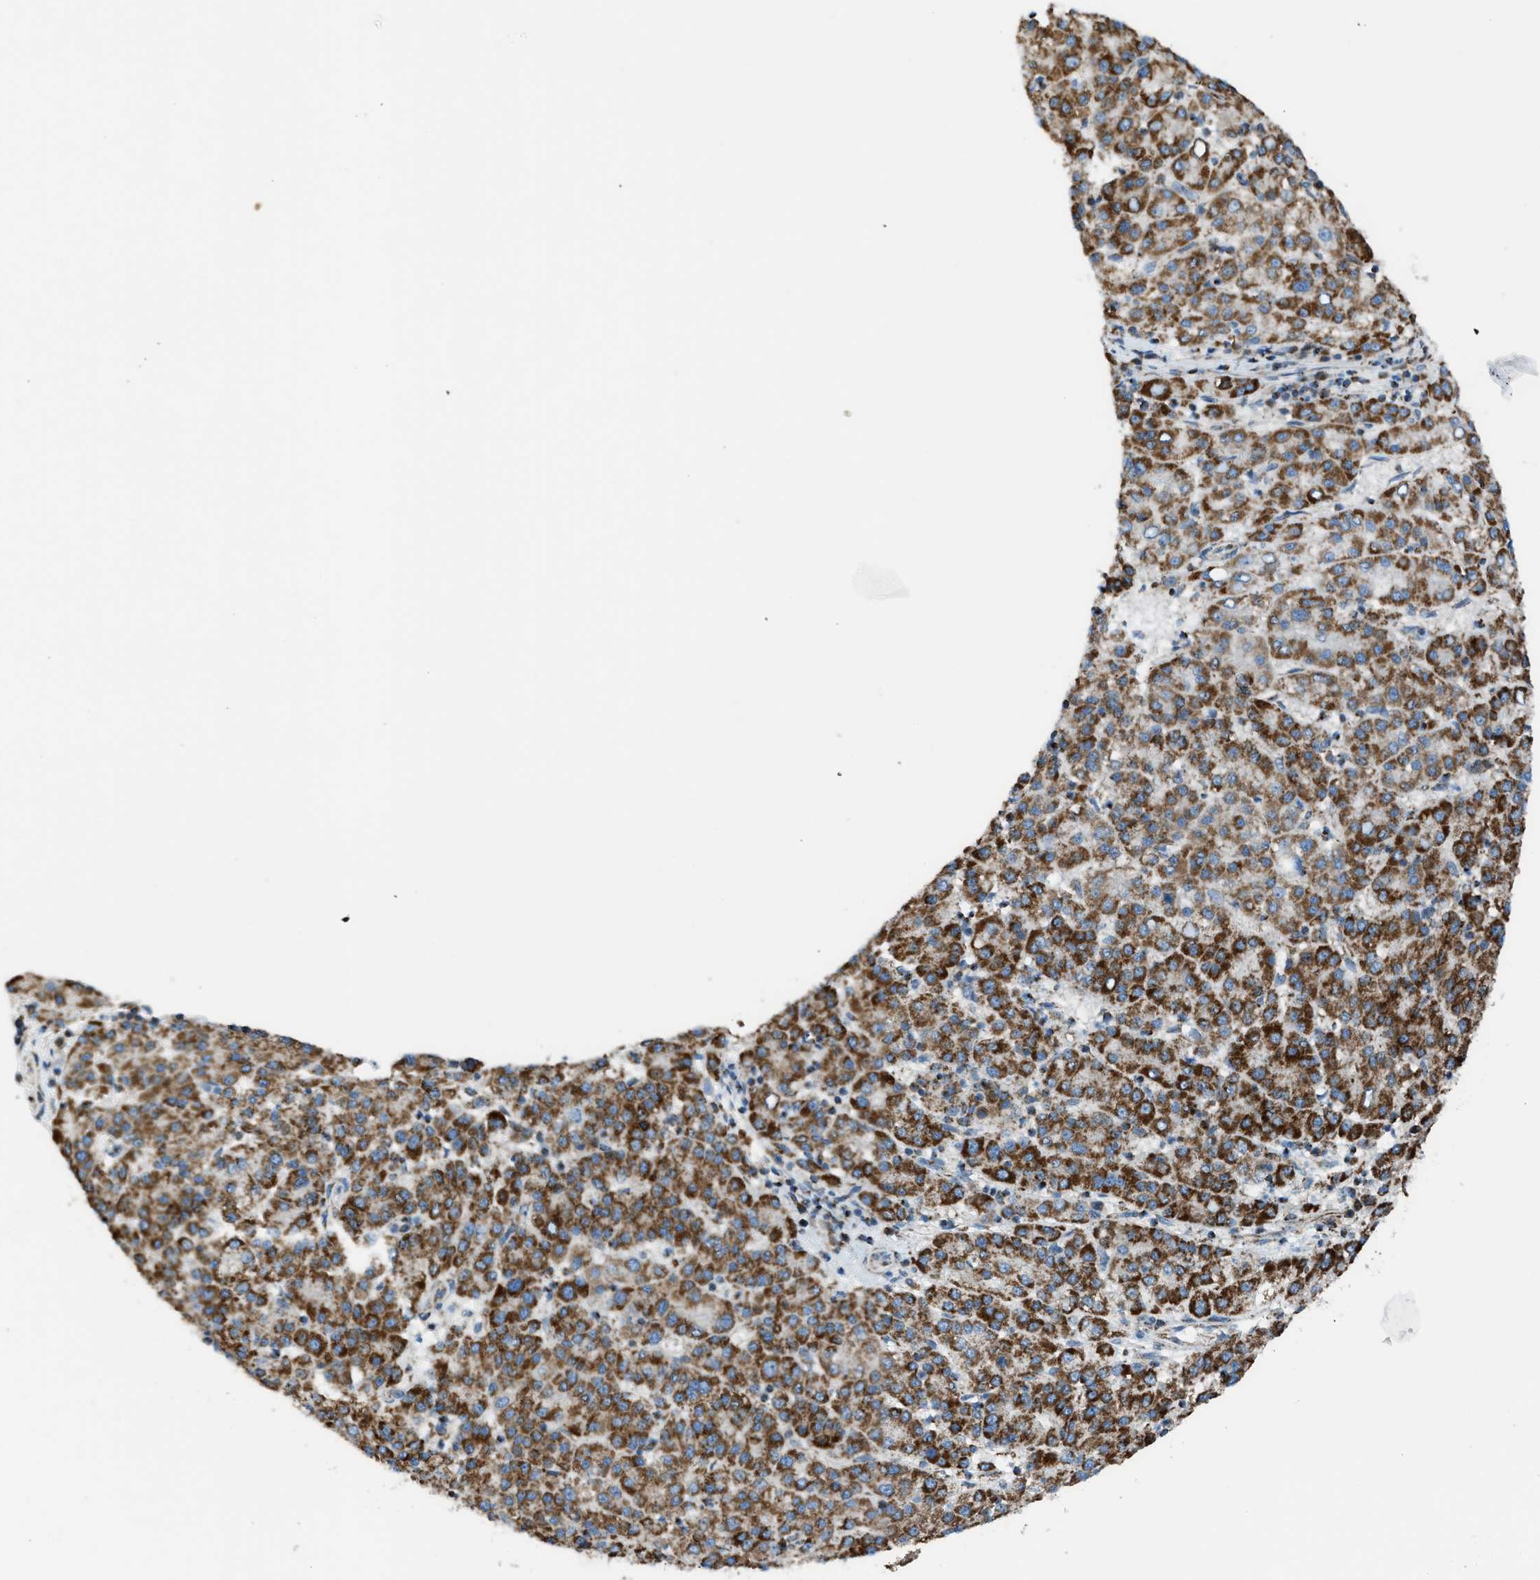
{"staining": {"intensity": "strong", "quantity": ">75%", "location": "cytoplasmic/membranous"}, "tissue": "liver cancer", "cell_type": "Tumor cells", "image_type": "cancer", "snomed": [{"axis": "morphology", "description": "Carcinoma, Hepatocellular, NOS"}, {"axis": "topography", "description": "Liver"}], "caption": "Protein staining of hepatocellular carcinoma (liver) tissue shows strong cytoplasmic/membranous expression in approximately >75% of tumor cells.", "gene": "SRM", "patient": {"sex": "female", "age": 58}}